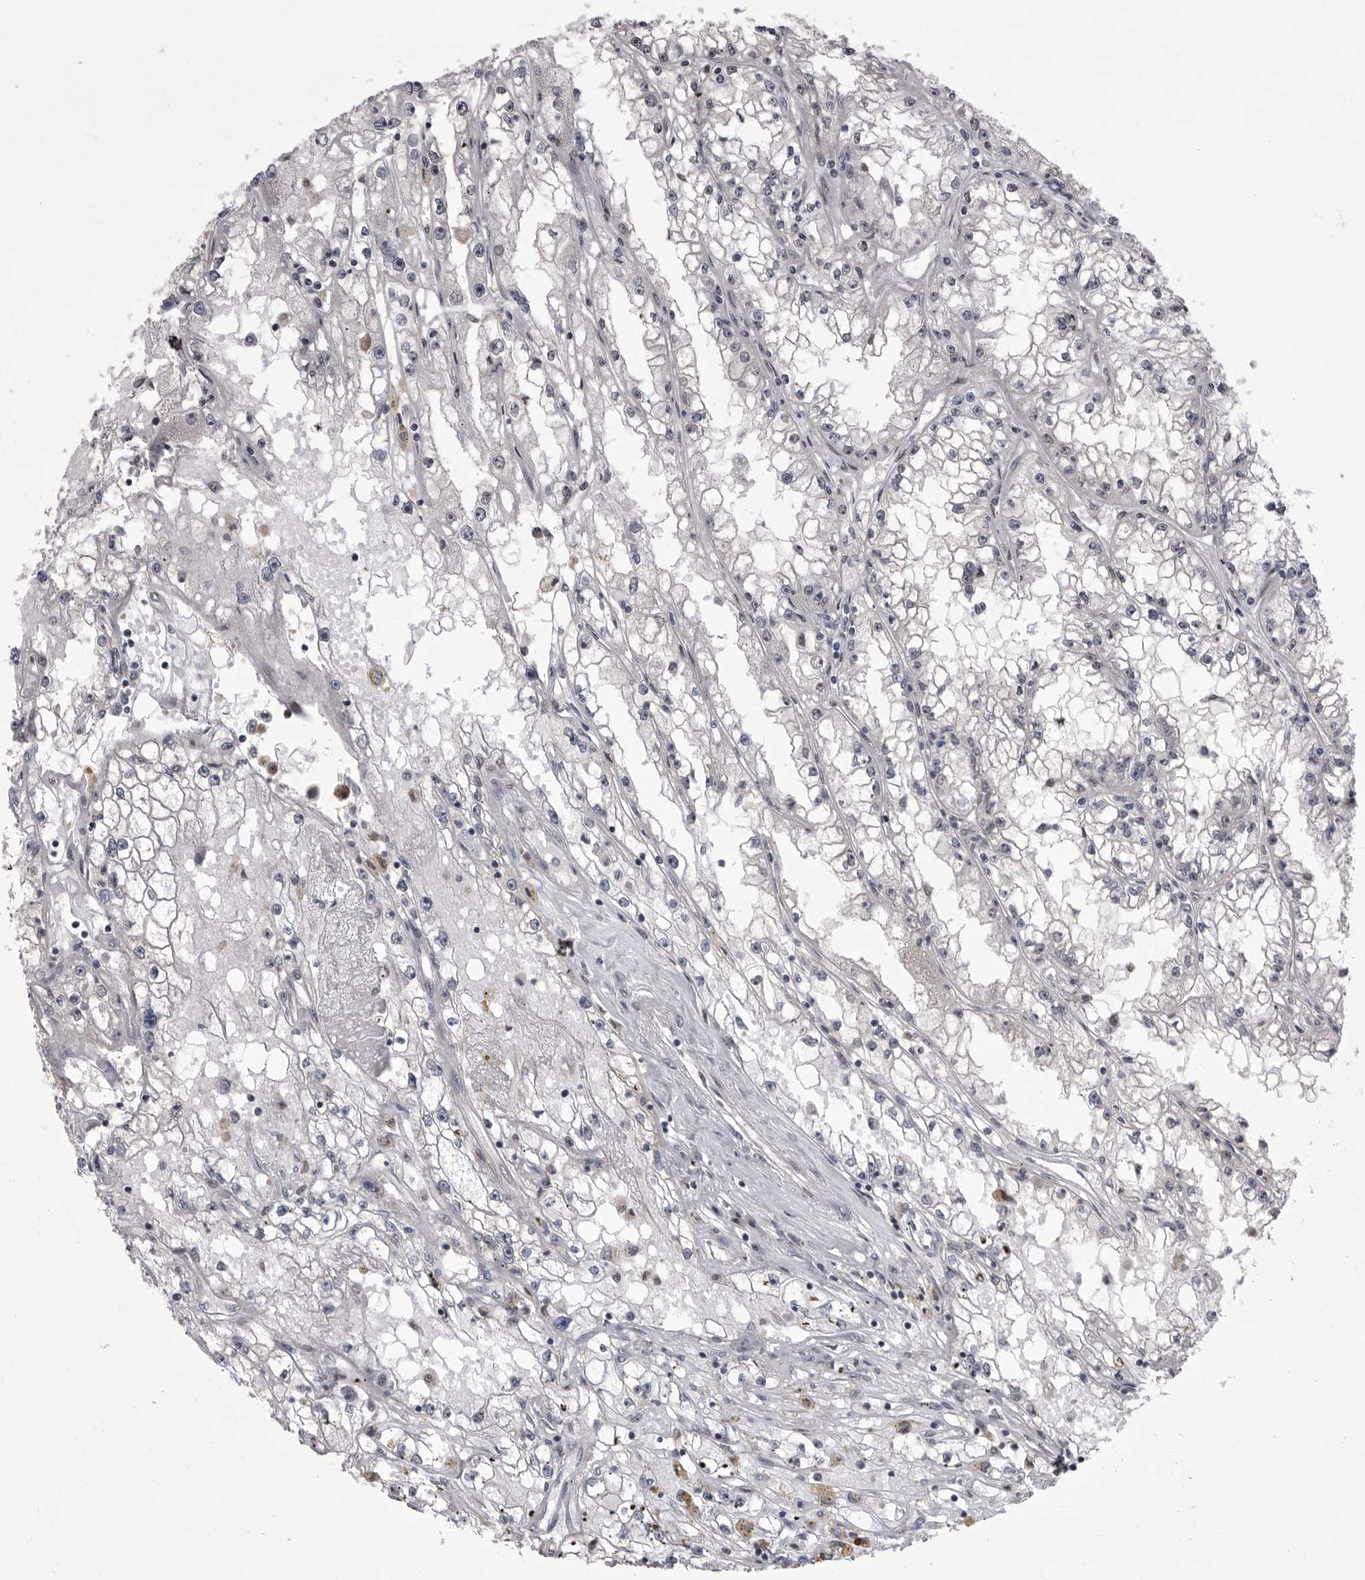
{"staining": {"intensity": "negative", "quantity": "none", "location": "none"}, "tissue": "renal cancer", "cell_type": "Tumor cells", "image_type": "cancer", "snomed": [{"axis": "morphology", "description": "Adenocarcinoma, NOS"}, {"axis": "topography", "description": "Kidney"}], "caption": "Immunohistochemistry (IHC) photomicrograph of neoplastic tissue: human renal adenocarcinoma stained with DAB reveals no significant protein positivity in tumor cells.", "gene": "PRPF3", "patient": {"sex": "male", "age": 56}}